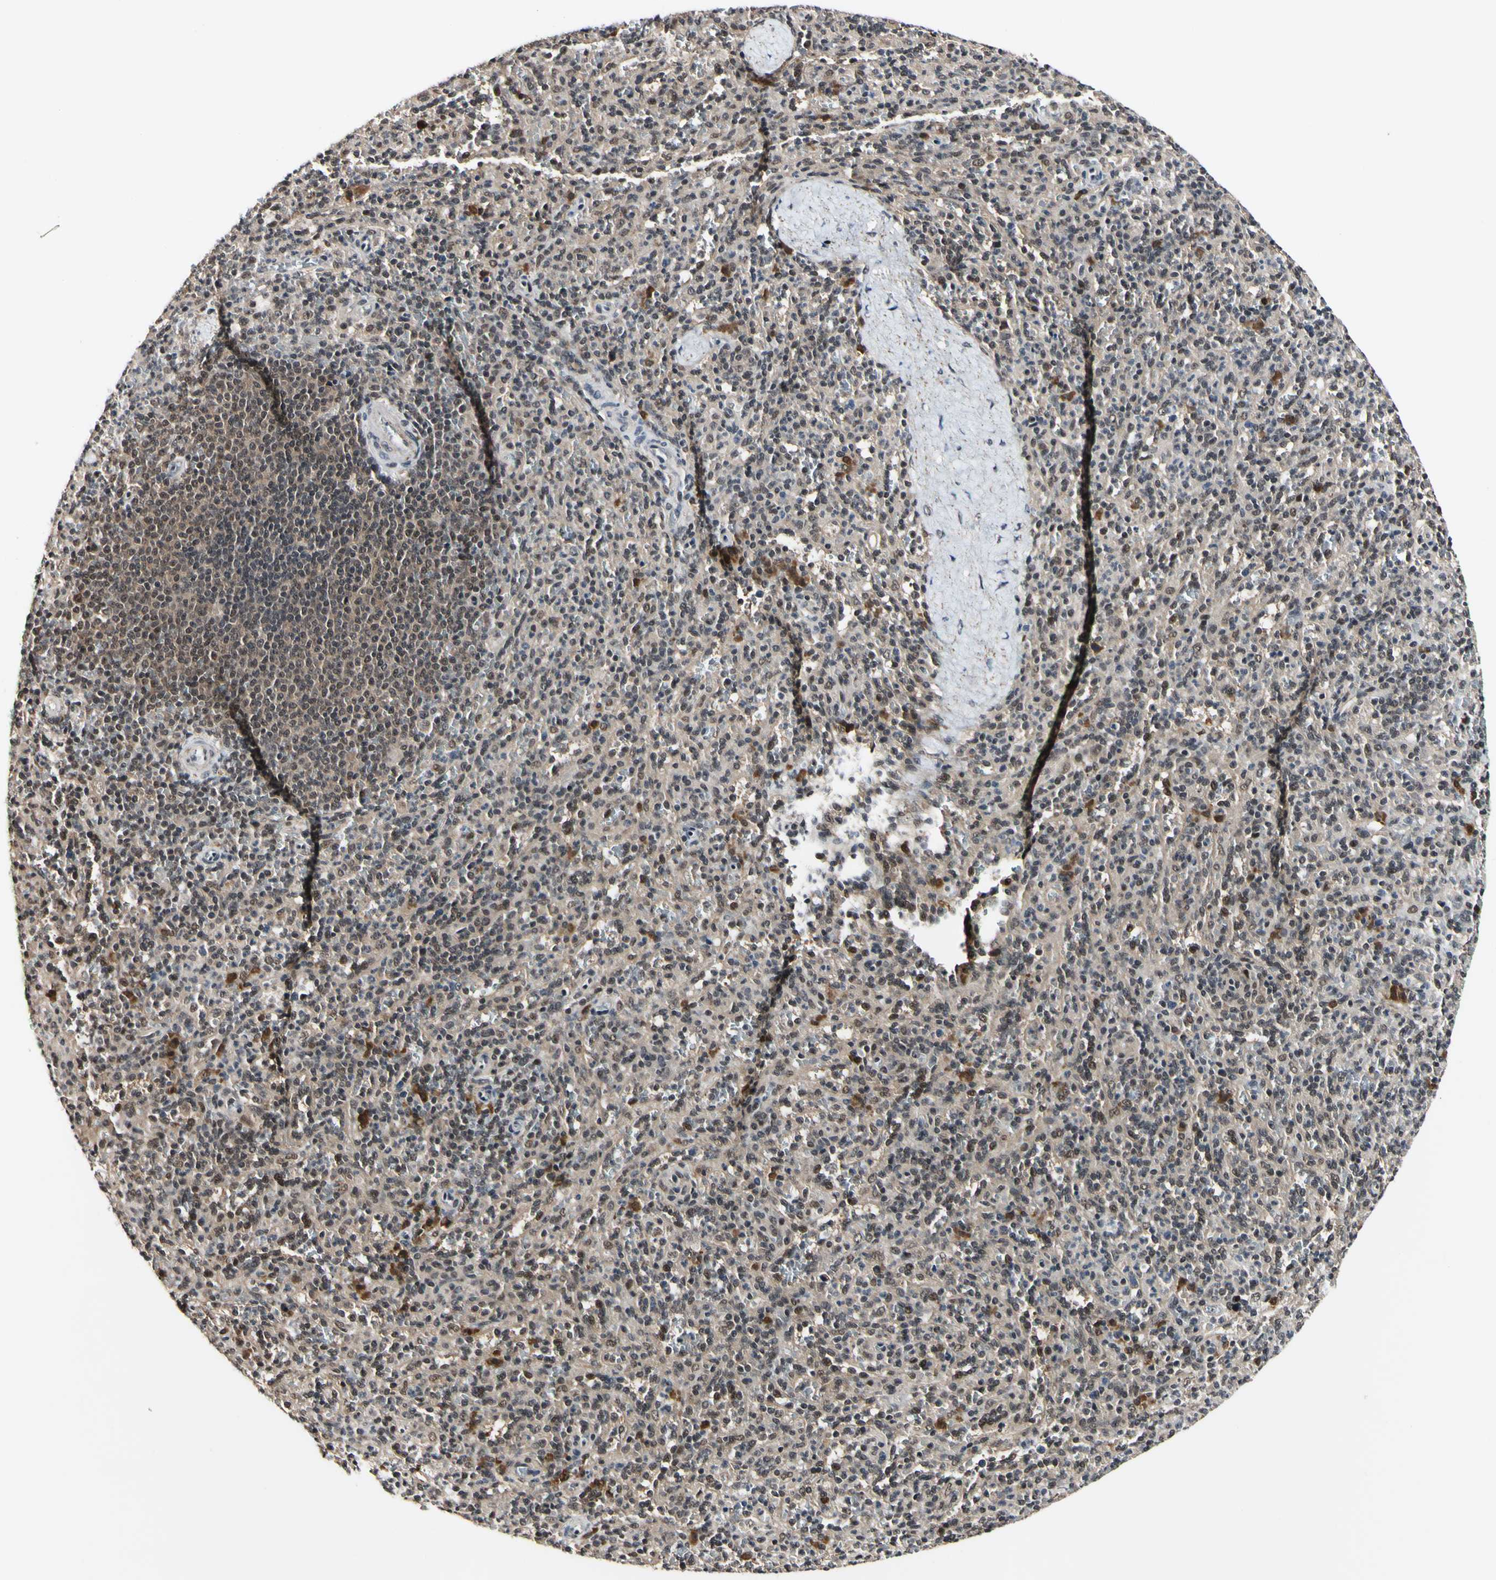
{"staining": {"intensity": "weak", "quantity": ">75%", "location": "cytoplasmic/membranous,nuclear"}, "tissue": "spleen", "cell_type": "Cells in red pulp", "image_type": "normal", "snomed": [{"axis": "morphology", "description": "Normal tissue, NOS"}, {"axis": "topography", "description": "Spleen"}], "caption": "Brown immunohistochemical staining in normal human spleen shows weak cytoplasmic/membranous,nuclear positivity in approximately >75% of cells in red pulp. Immunohistochemistry (ihc) stains the protein of interest in brown and the nuclei are stained blue.", "gene": "PSMD10", "patient": {"sex": "male", "age": 36}}